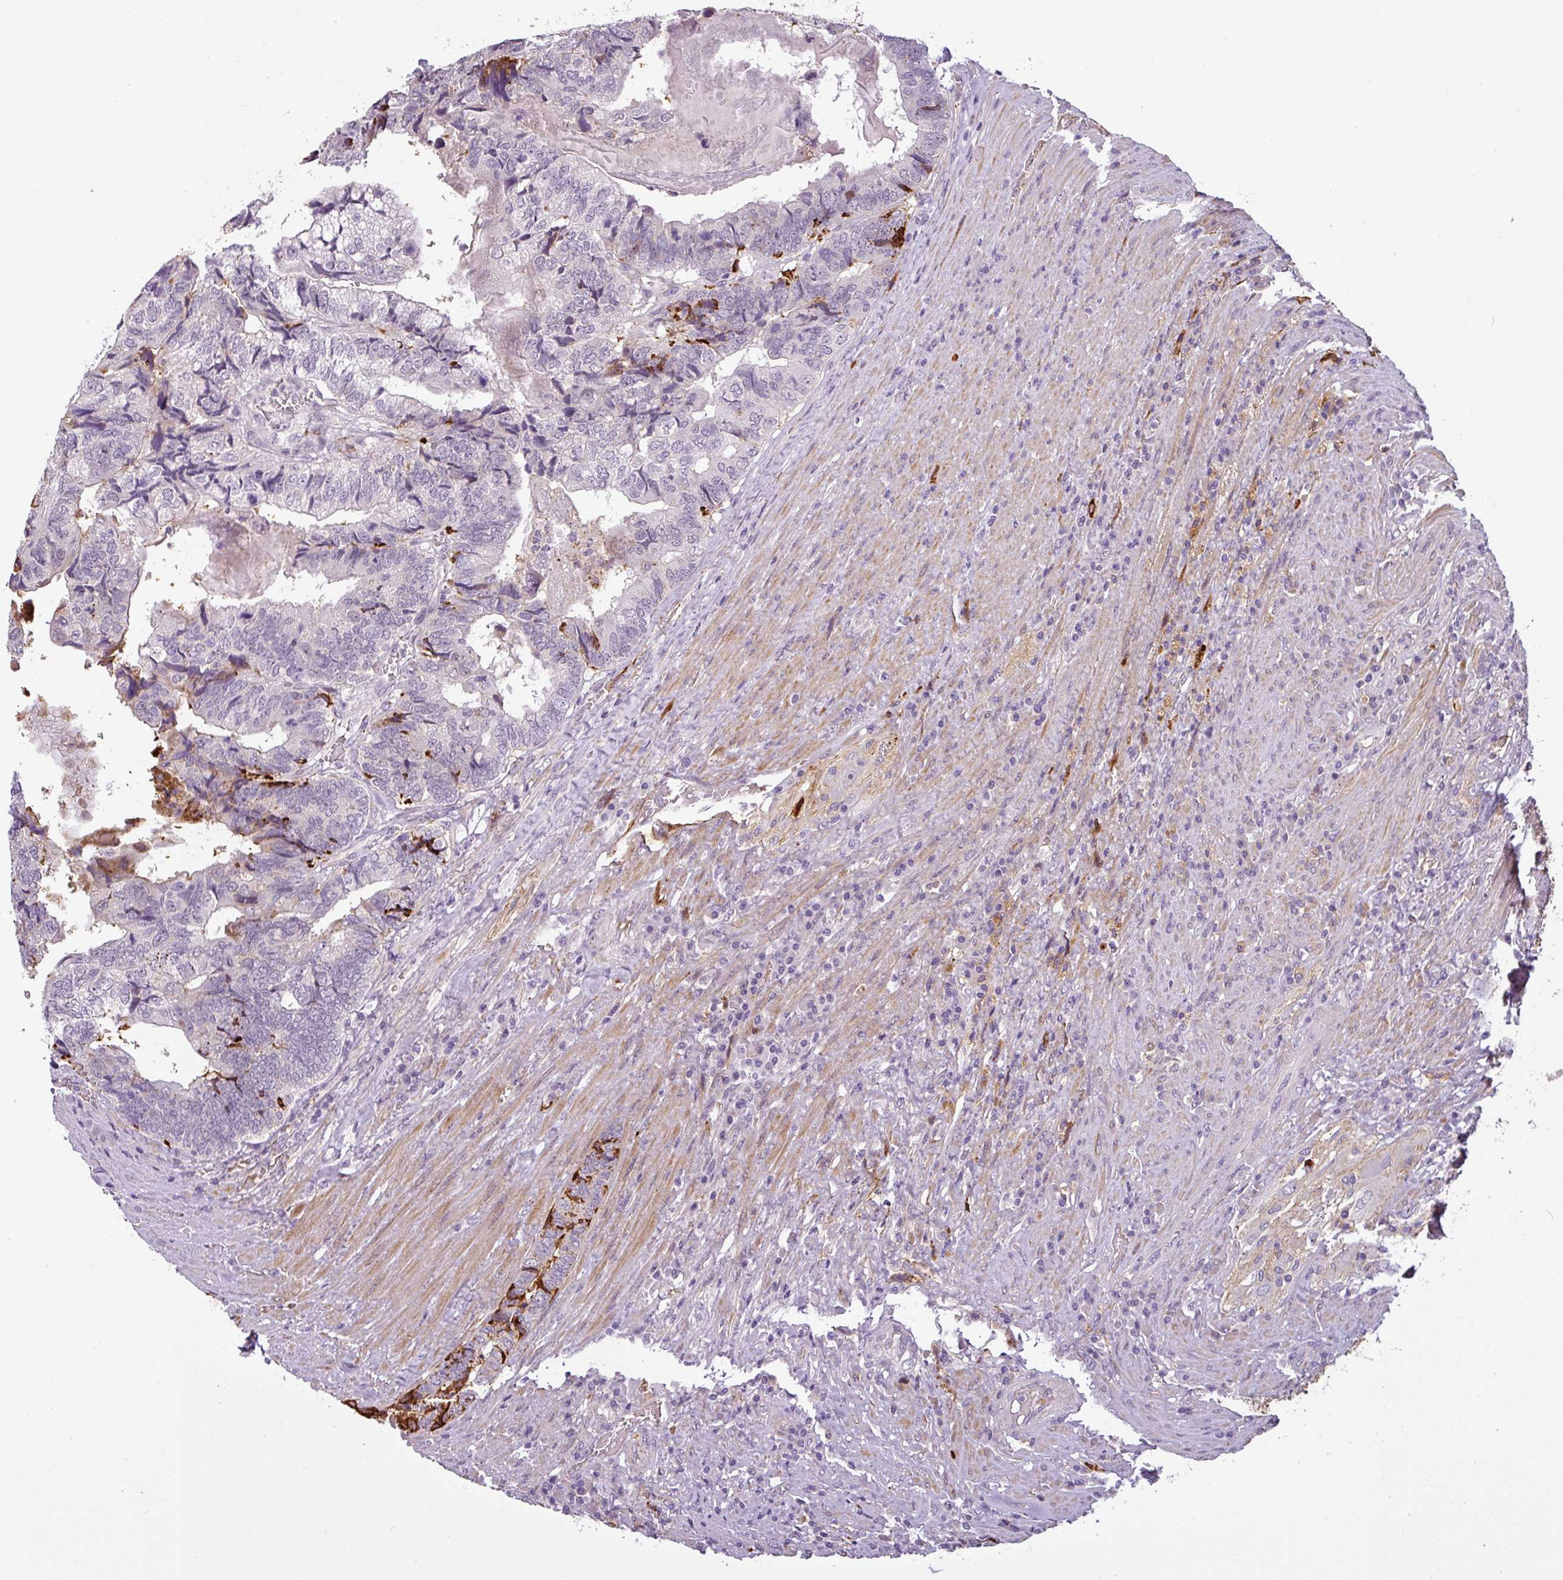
{"staining": {"intensity": "negative", "quantity": "none", "location": "none"}, "tissue": "colorectal cancer", "cell_type": "Tumor cells", "image_type": "cancer", "snomed": [{"axis": "morphology", "description": "Adenocarcinoma, NOS"}, {"axis": "topography", "description": "Colon"}], "caption": "This is a micrograph of IHC staining of adenocarcinoma (colorectal), which shows no expression in tumor cells.", "gene": "APOC1", "patient": {"sex": "female", "age": 67}}